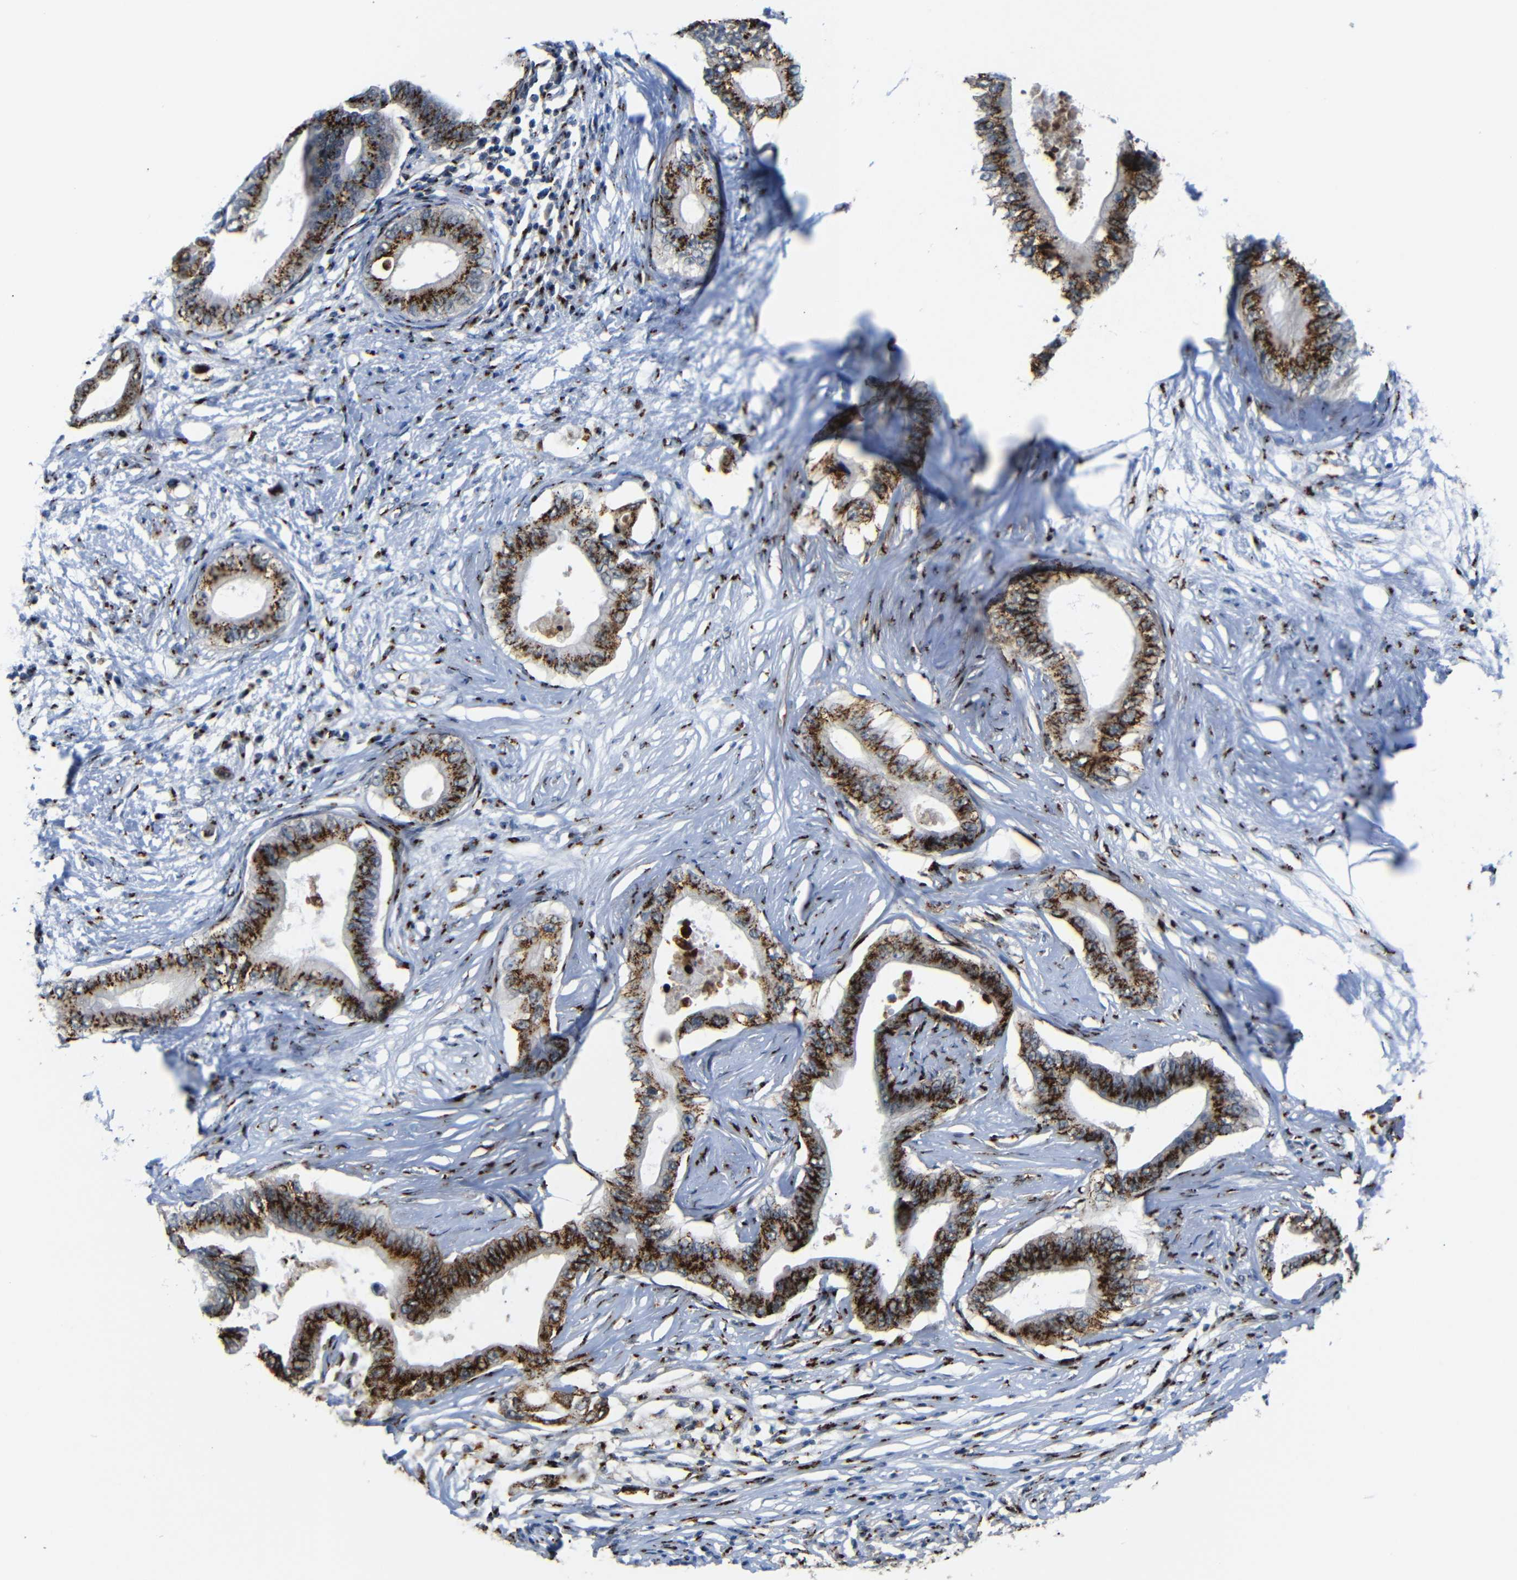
{"staining": {"intensity": "strong", "quantity": ">75%", "location": "cytoplasmic/membranous"}, "tissue": "pancreatic cancer", "cell_type": "Tumor cells", "image_type": "cancer", "snomed": [{"axis": "morphology", "description": "Adenocarcinoma, NOS"}, {"axis": "topography", "description": "Pancreas"}], "caption": "The micrograph shows a brown stain indicating the presence of a protein in the cytoplasmic/membranous of tumor cells in pancreatic cancer (adenocarcinoma).", "gene": "TGOLN2", "patient": {"sex": "male", "age": 77}}